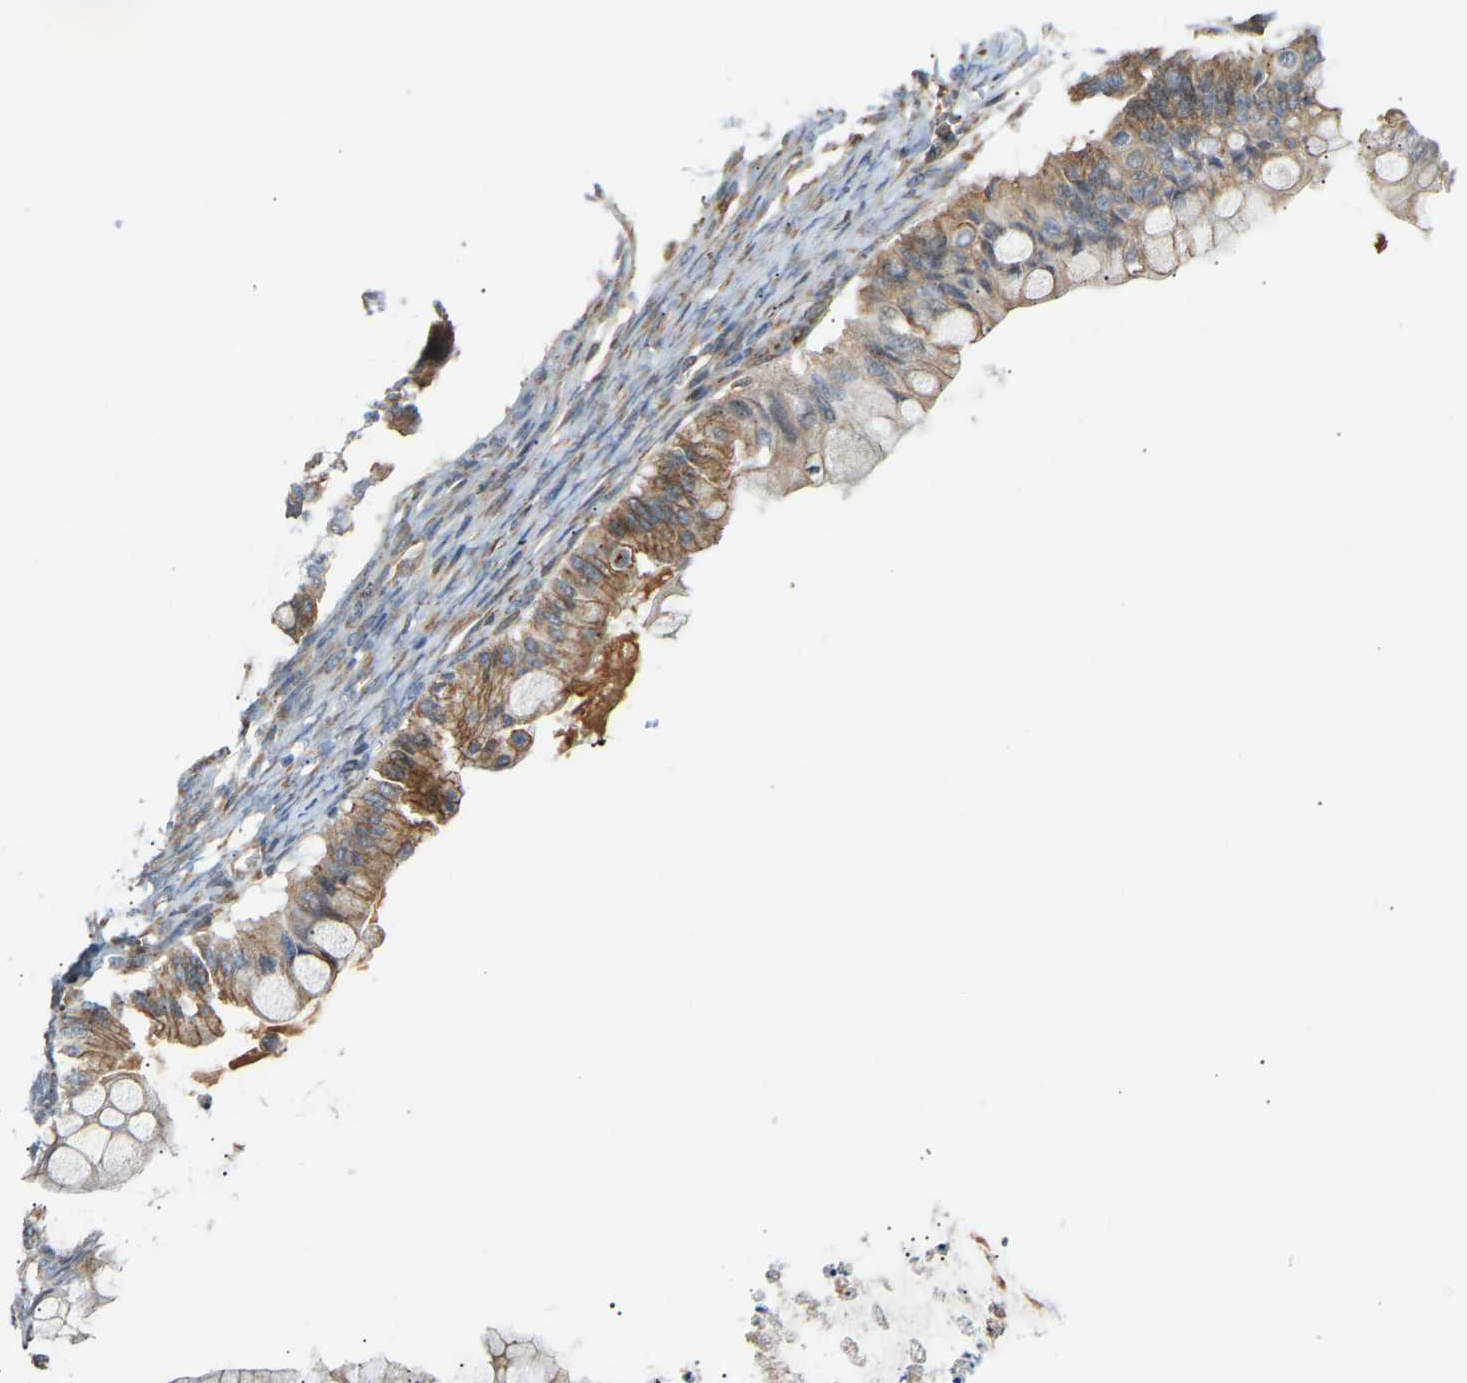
{"staining": {"intensity": "weak", "quantity": ">75%", "location": "cytoplasmic/membranous"}, "tissue": "ovarian cancer", "cell_type": "Tumor cells", "image_type": "cancer", "snomed": [{"axis": "morphology", "description": "Cystadenocarcinoma, mucinous, NOS"}, {"axis": "topography", "description": "Ovary"}], "caption": "This image displays IHC staining of ovarian mucinous cystadenocarcinoma, with low weak cytoplasmic/membranous staining in about >75% of tumor cells.", "gene": "PTCD1", "patient": {"sex": "female", "age": 57}}